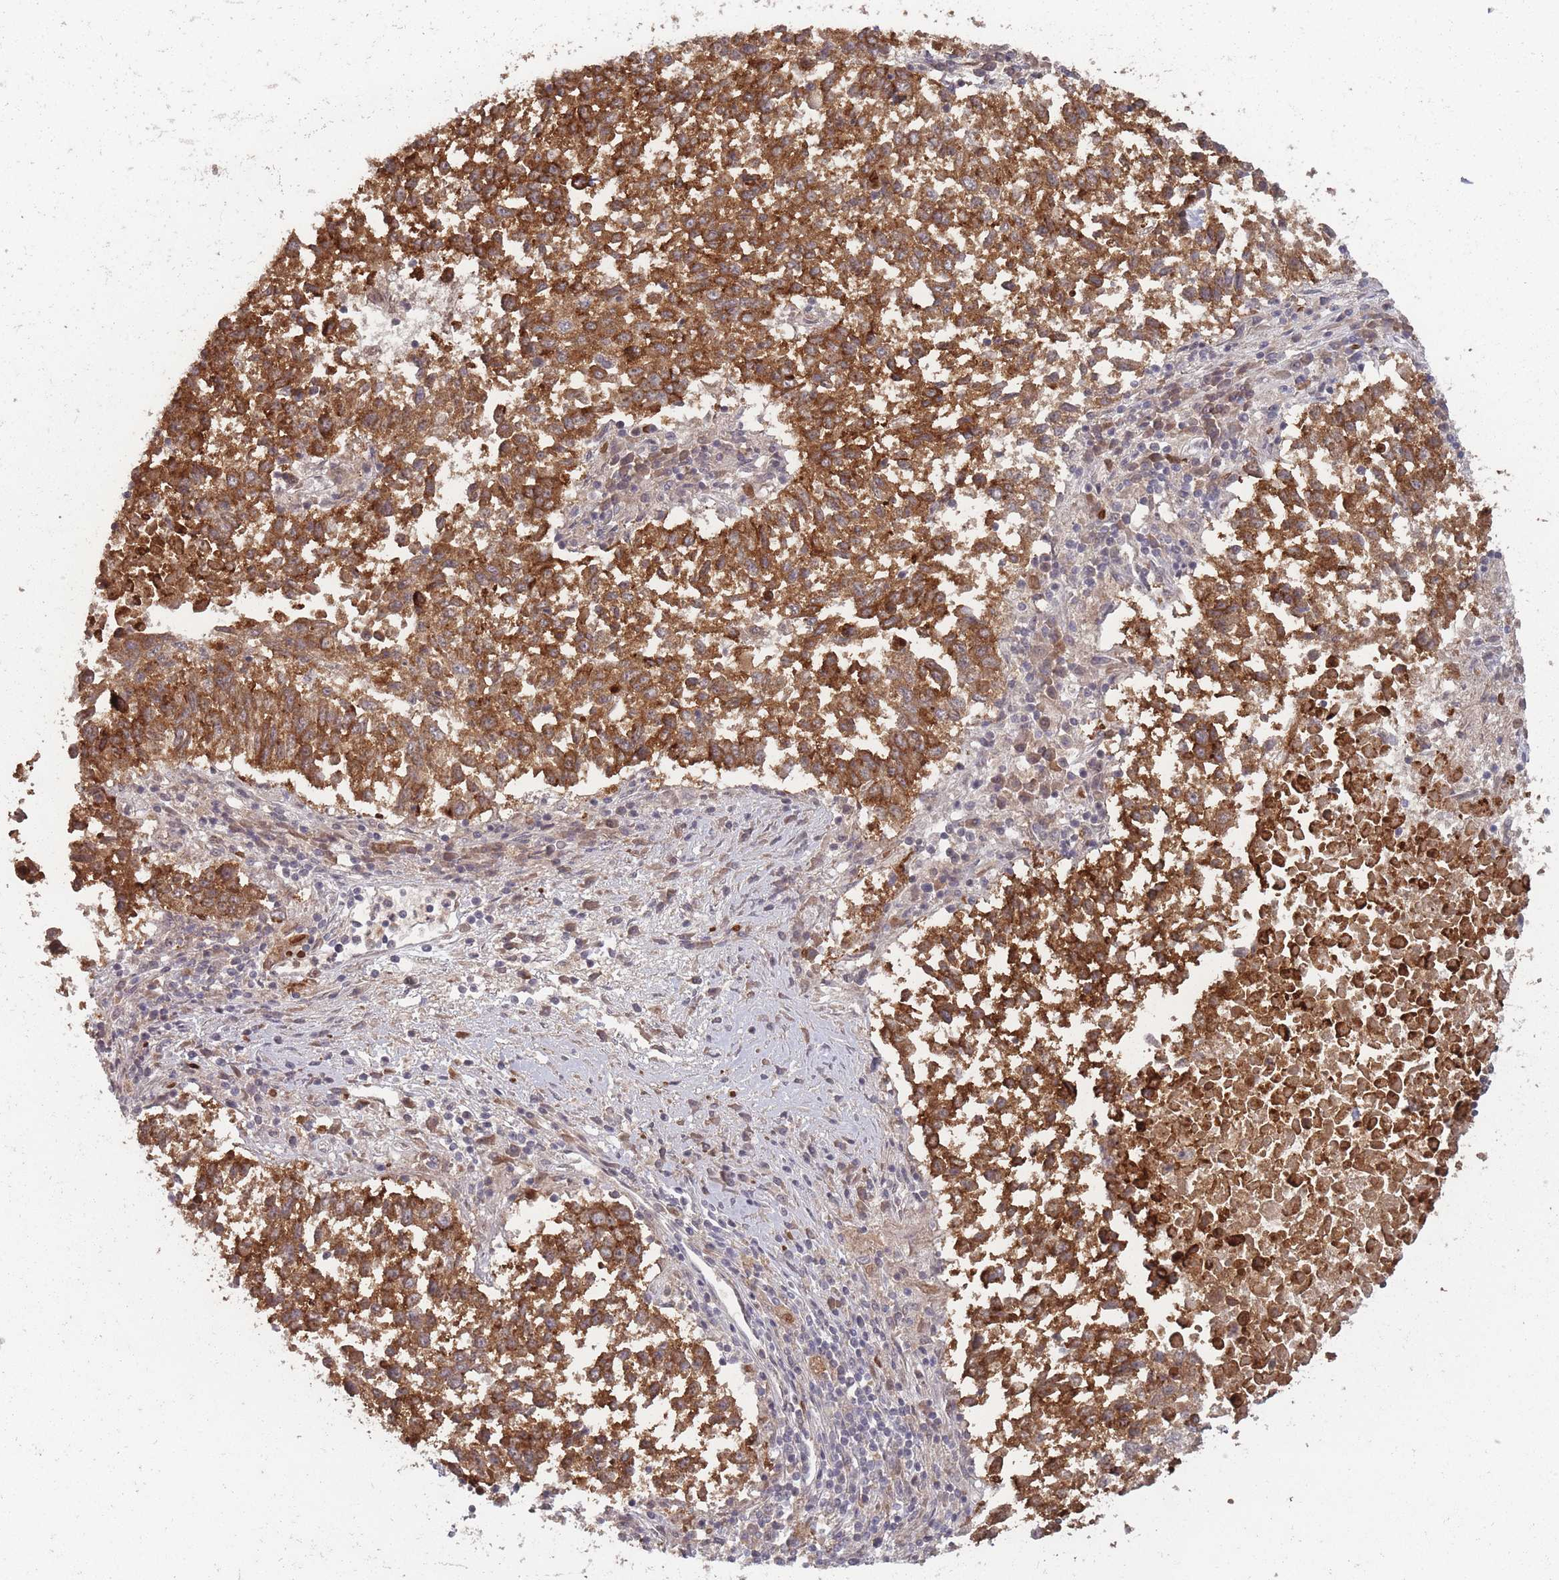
{"staining": {"intensity": "strong", "quantity": ">75%", "location": "cytoplasmic/membranous"}, "tissue": "lung cancer", "cell_type": "Tumor cells", "image_type": "cancer", "snomed": [{"axis": "morphology", "description": "Squamous cell carcinoma, NOS"}, {"axis": "topography", "description": "Lung"}], "caption": "A brown stain labels strong cytoplasmic/membranous positivity of a protein in lung squamous cell carcinoma tumor cells. (DAB (3,3'-diaminobenzidine) IHC with brightfield microscopy, high magnification).", "gene": "TMED3", "patient": {"sex": "male", "age": 73}}